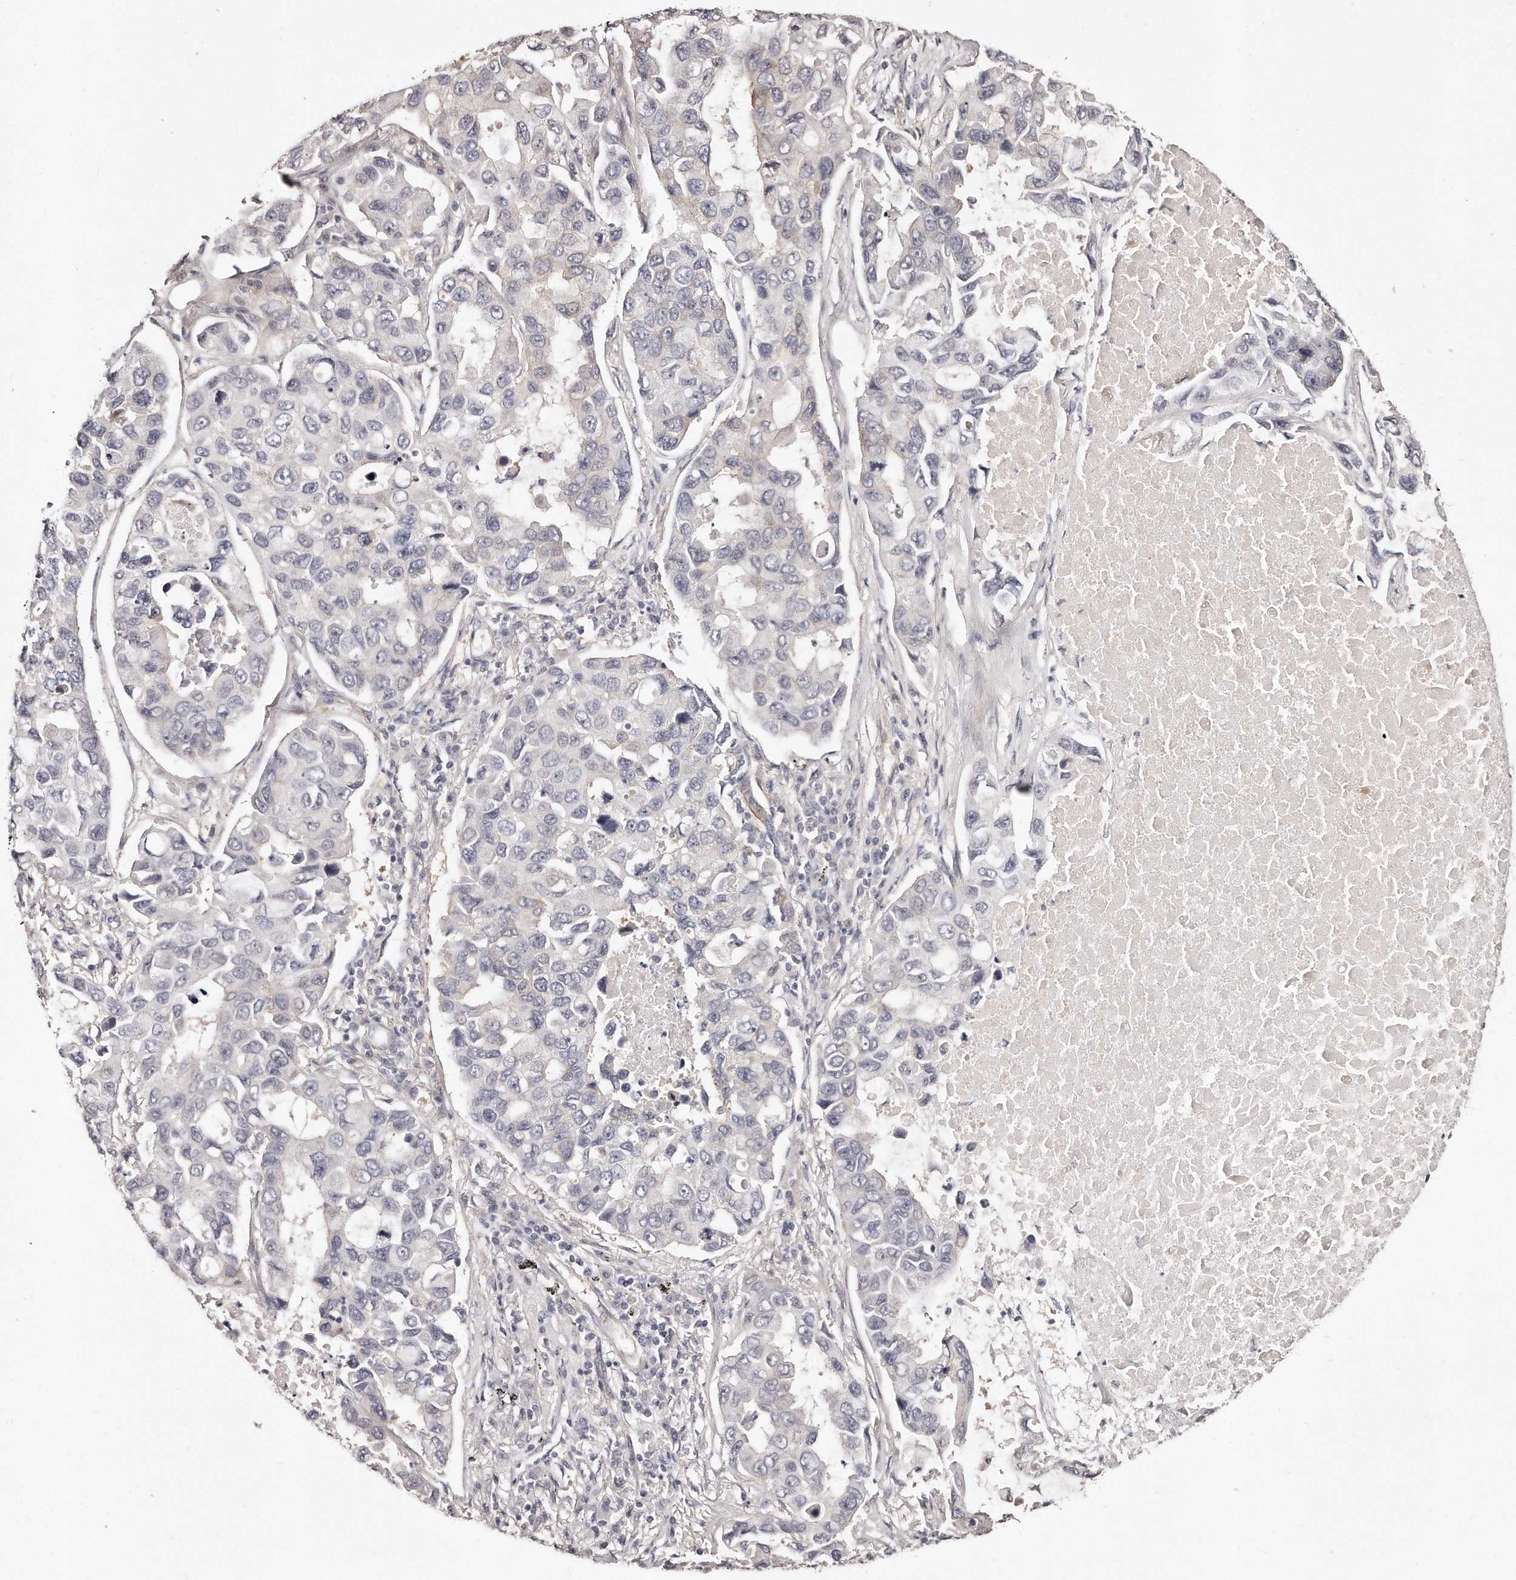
{"staining": {"intensity": "negative", "quantity": "none", "location": "none"}, "tissue": "lung cancer", "cell_type": "Tumor cells", "image_type": "cancer", "snomed": [{"axis": "morphology", "description": "Adenocarcinoma, NOS"}, {"axis": "topography", "description": "Lung"}], "caption": "Protein analysis of adenocarcinoma (lung) reveals no significant expression in tumor cells.", "gene": "CASZ1", "patient": {"sex": "male", "age": 64}}